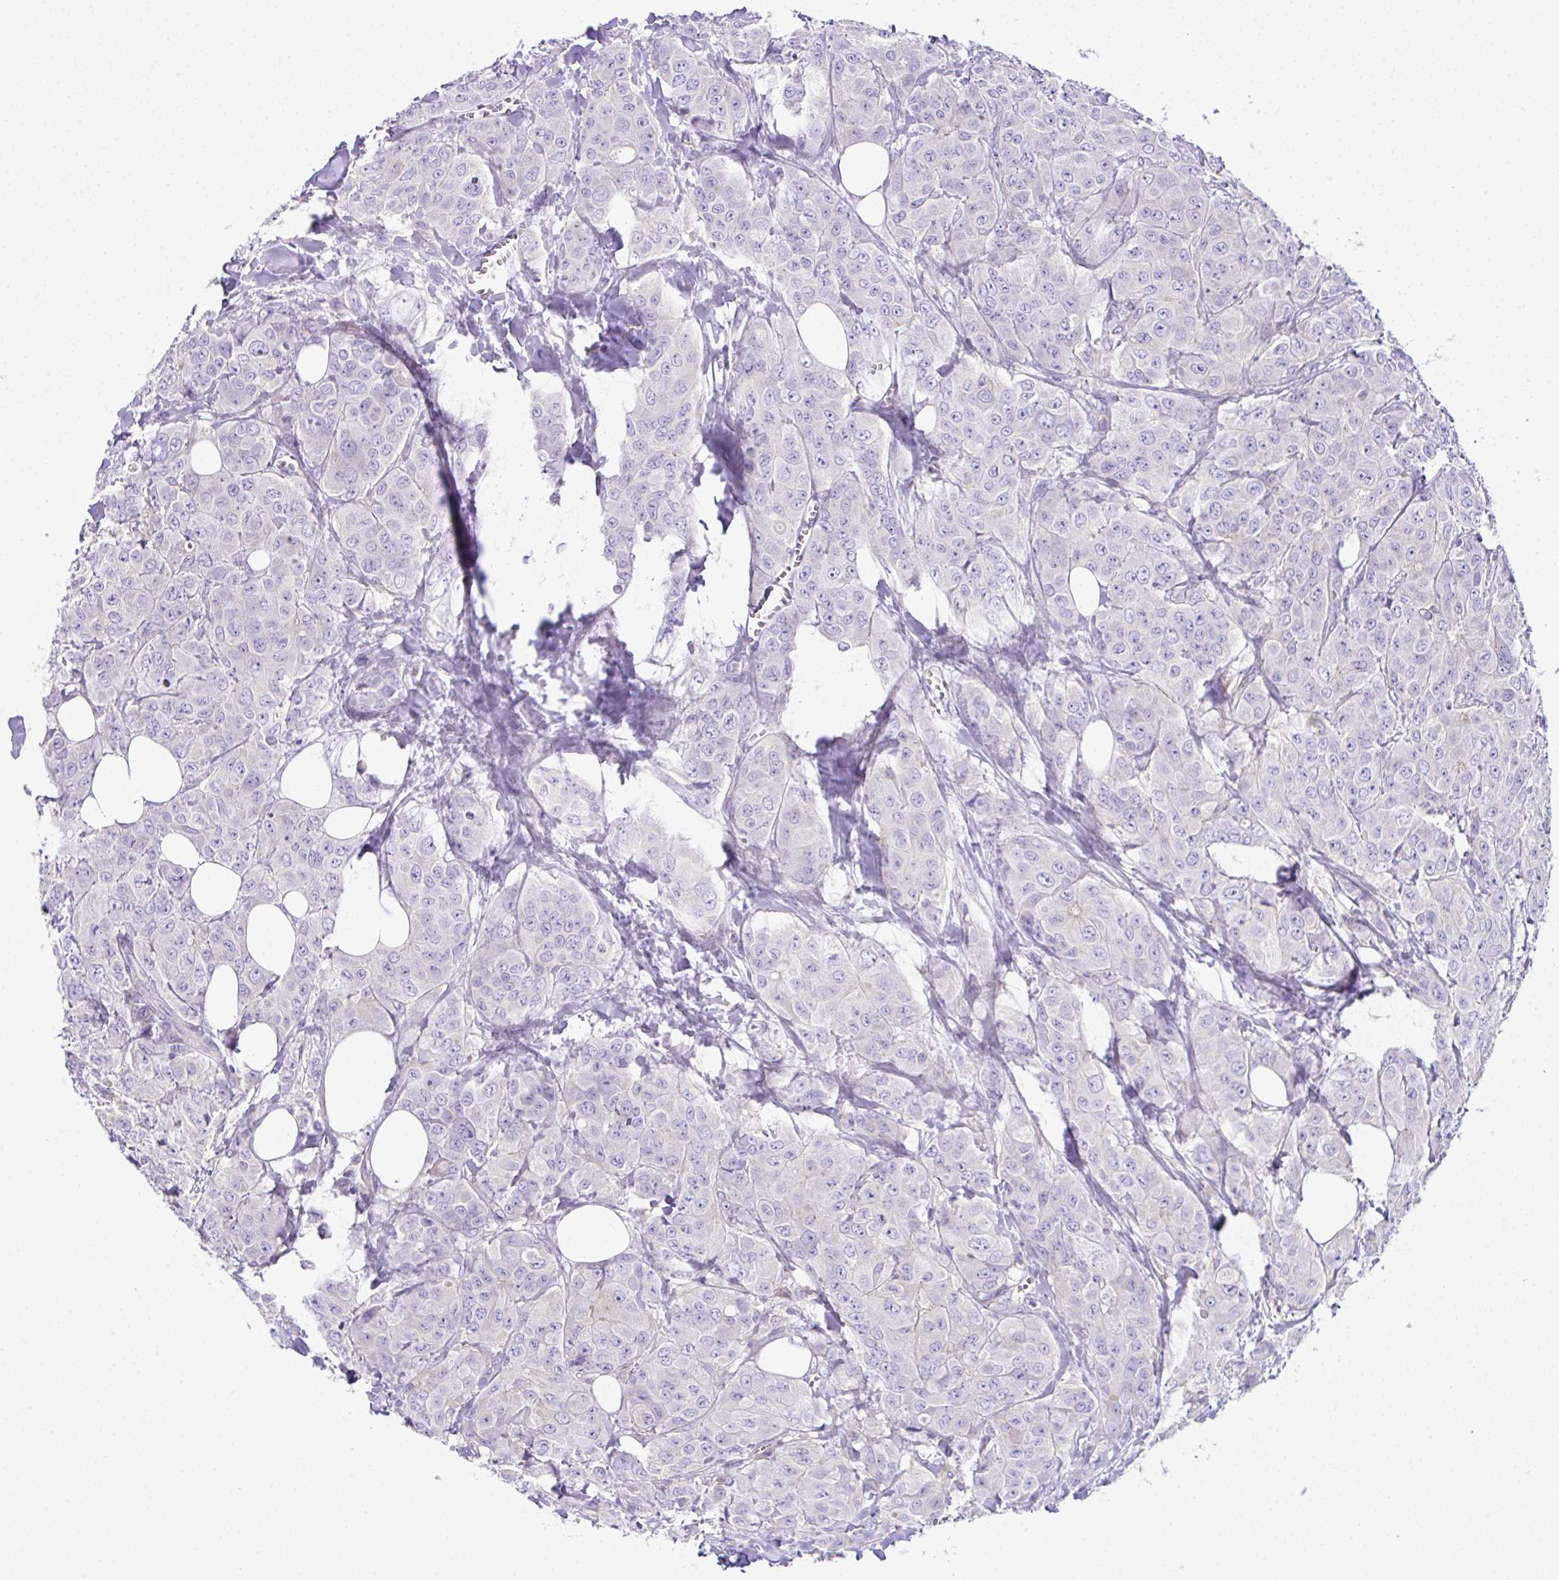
{"staining": {"intensity": "negative", "quantity": "none", "location": "none"}, "tissue": "breast cancer", "cell_type": "Tumor cells", "image_type": "cancer", "snomed": [{"axis": "morphology", "description": "Duct carcinoma"}, {"axis": "topography", "description": "Breast"}], "caption": "This is an immunohistochemistry micrograph of breast cancer (invasive ductal carcinoma). There is no staining in tumor cells.", "gene": "OR4P4", "patient": {"sex": "female", "age": 43}}